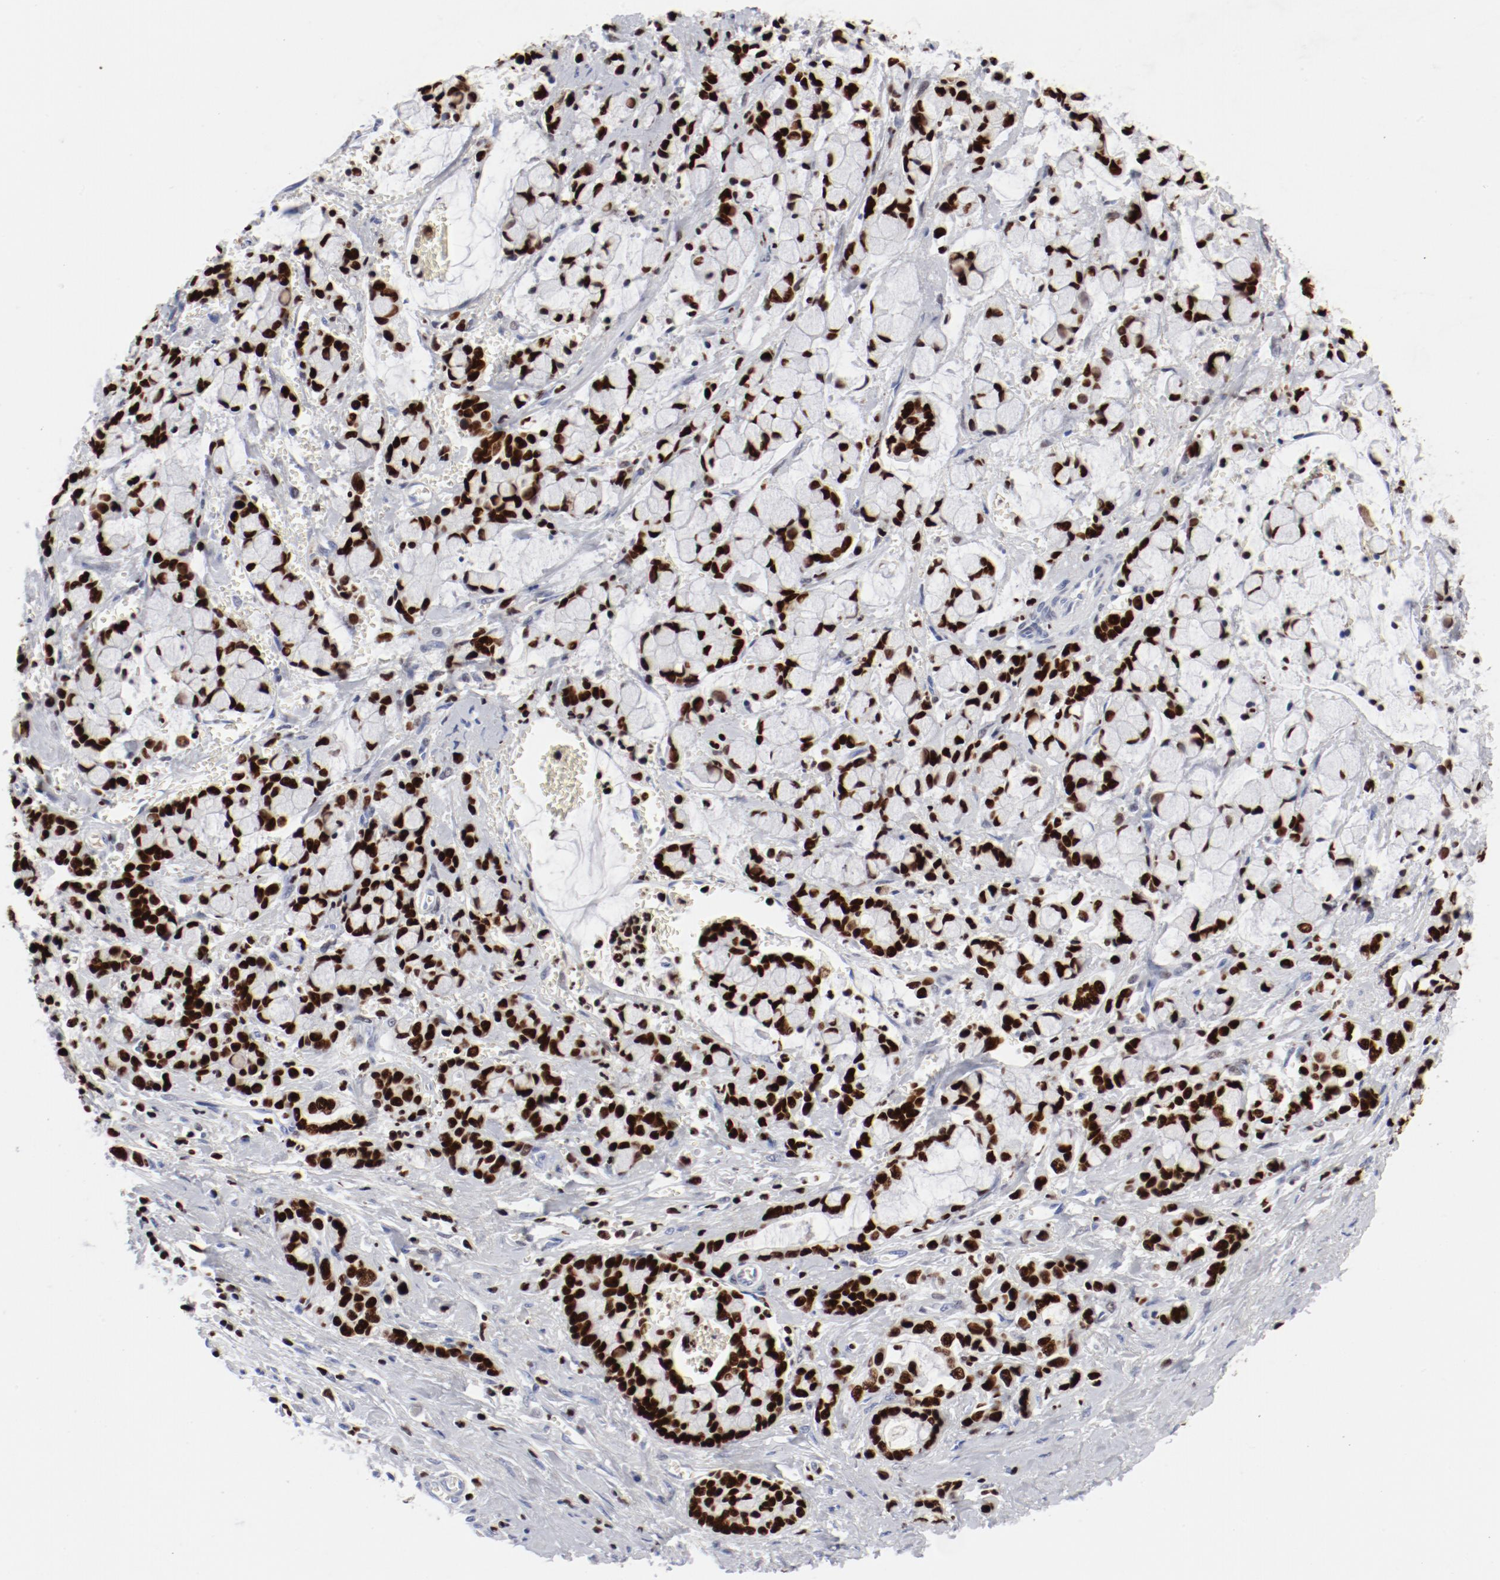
{"staining": {"intensity": "strong", "quantity": ">75%", "location": "nuclear"}, "tissue": "pancreatic cancer", "cell_type": "Tumor cells", "image_type": "cancer", "snomed": [{"axis": "morphology", "description": "Adenocarcinoma, NOS"}, {"axis": "topography", "description": "Pancreas"}], "caption": "Brown immunohistochemical staining in pancreatic cancer exhibits strong nuclear expression in about >75% of tumor cells.", "gene": "SMARCC2", "patient": {"sex": "female", "age": 73}}